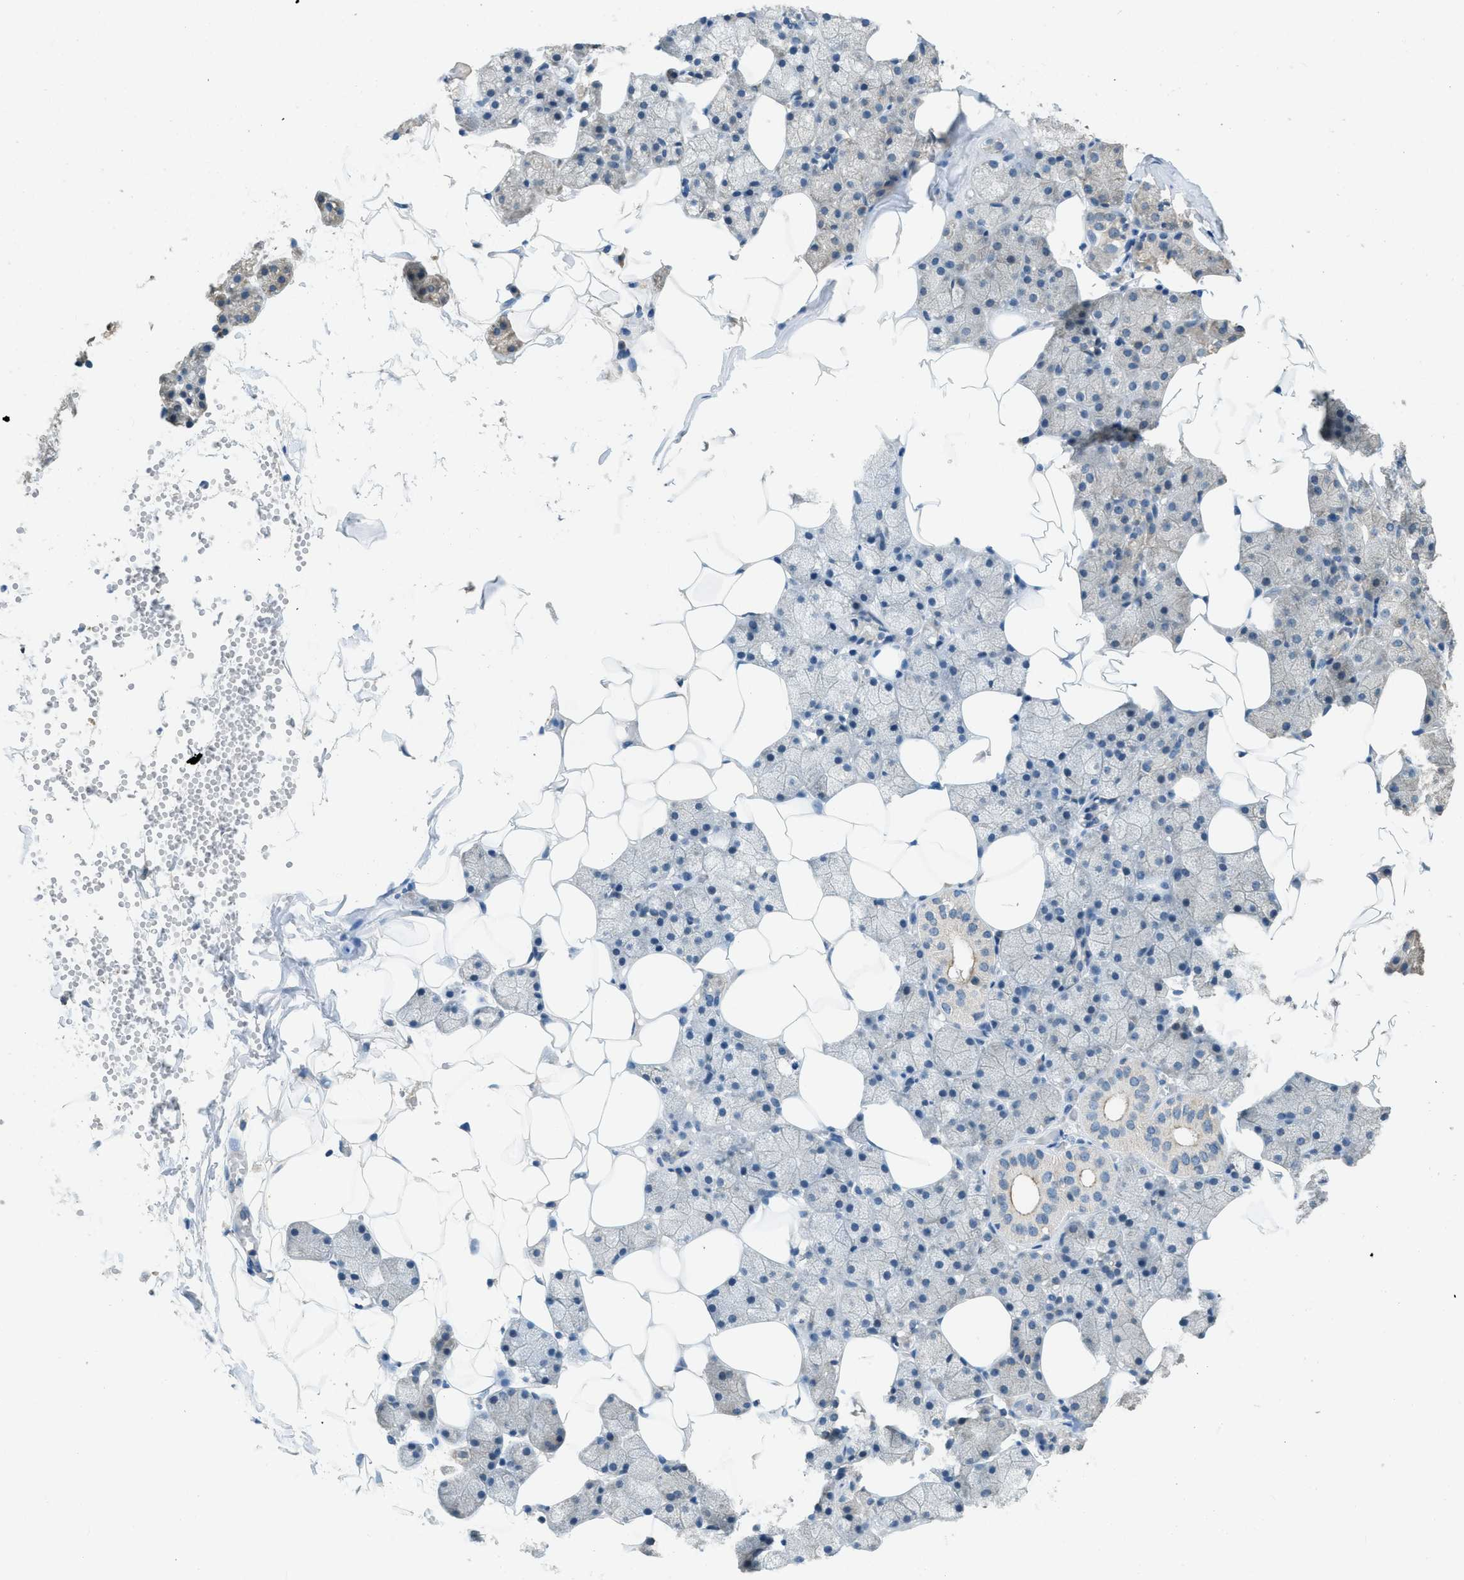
{"staining": {"intensity": "negative", "quantity": "none", "location": "none"}, "tissue": "salivary gland", "cell_type": "Glandular cells", "image_type": "normal", "snomed": [{"axis": "morphology", "description": "Normal tissue, NOS"}, {"axis": "topography", "description": "Salivary gland"}], "caption": "Micrograph shows no protein staining in glandular cells of normal salivary gland.", "gene": "MIS18A", "patient": {"sex": "female", "age": 33}}